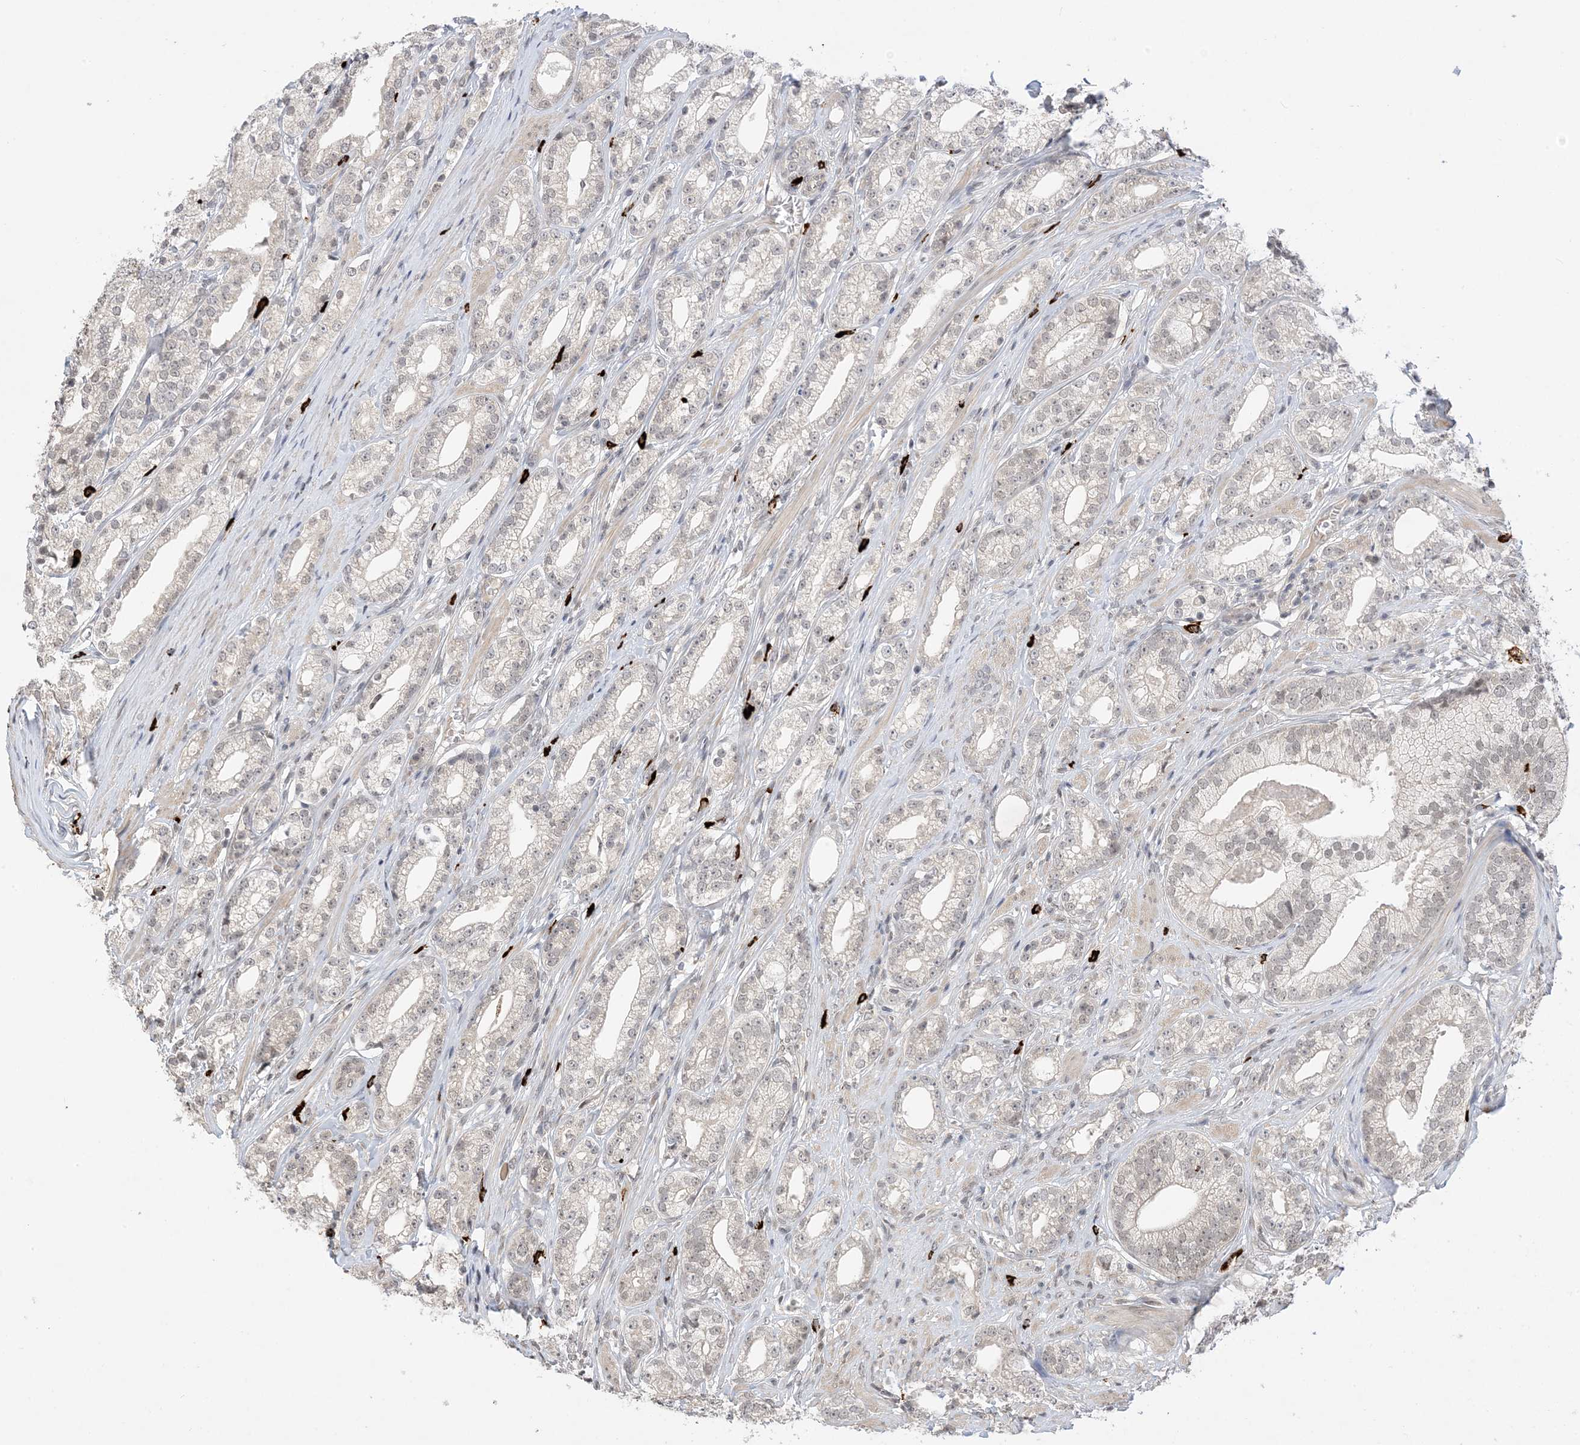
{"staining": {"intensity": "negative", "quantity": "none", "location": "none"}, "tissue": "prostate cancer", "cell_type": "Tumor cells", "image_type": "cancer", "snomed": [{"axis": "morphology", "description": "Adenocarcinoma, High grade"}, {"axis": "topography", "description": "Prostate"}], "caption": "Immunohistochemical staining of human high-grade adenocarcinoma (prostate) displays no significant positivity in tumor cells.", "gene": "RANBP9", "patient": {"sex": "male", "age": 69}}